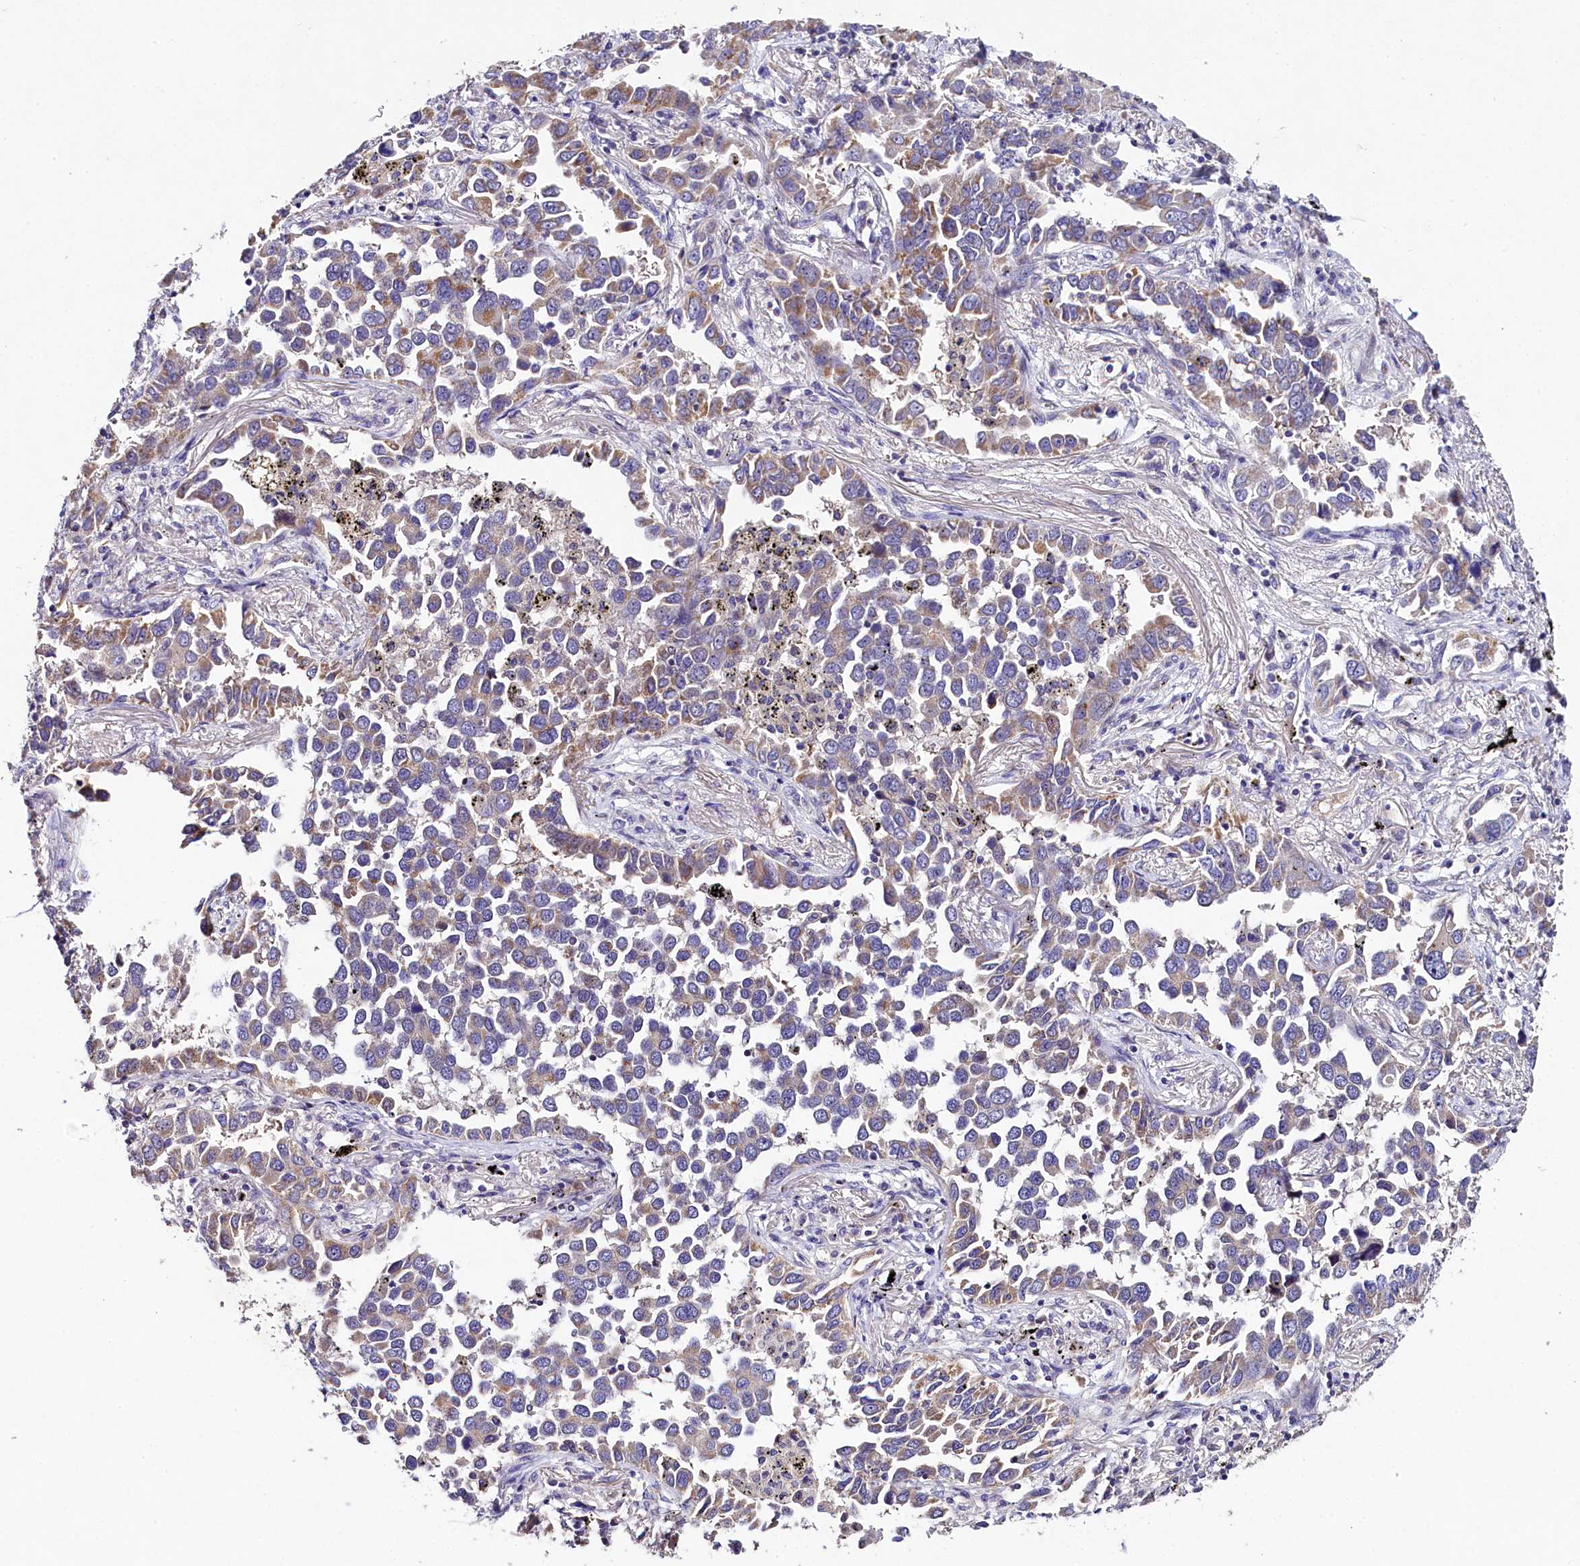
{"staining": {"intensity": "moderate", "quantity": "<25%", "location": "cytoplasmic/membranous"}, "tissue": "lung cancer", "cell_type": "Tumor cells", "image_type": "cancer", "snomed": [{"axis": "morphology", "description": "Adenocarcinoma, NOS"}, {"axis": "topography", "description": "Lung"}], "caption": "Lung cancer (adenocarcinoma) was stained to show a protein in brown. There is low levels of moderate cytoplasmic/membranous positivity in about <25% of tumor cells. (Brightfield microscopy of DAB IHC at high magnification).", "gene": "FXYD6", "patient": {"sex": "male", "age": 67}}